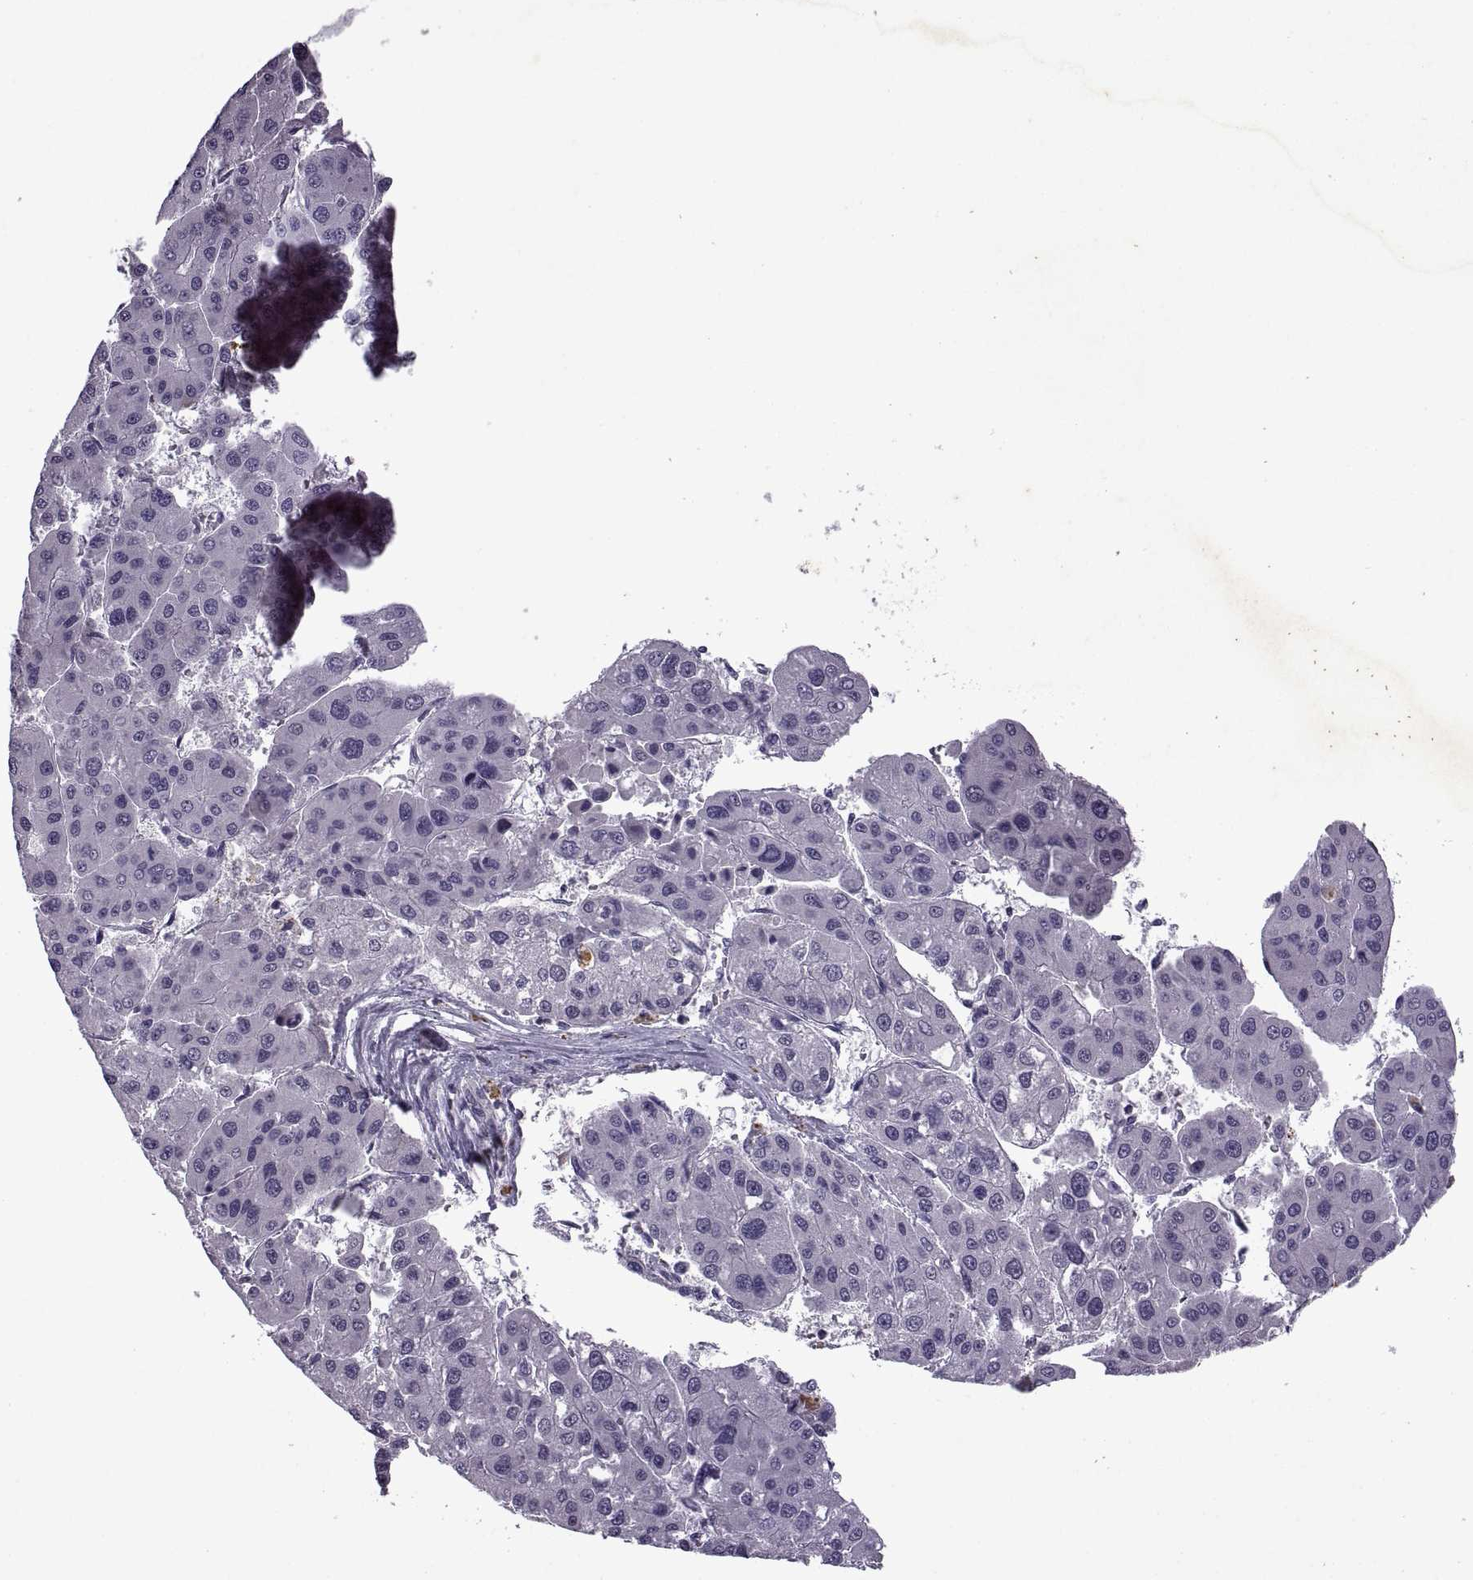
{"staining": {"intensity": "negative", "quantity": "none", "location": "none"}, "tissue": "liver cancer", "cell_type": "Tumor cells", "image_type": "cancer", "snomed": [{"axis": "morphology", "description": "Carcinoma, Hepatocellular, NOS"}, {"axis": "topography", "description": "Liver"}], "caption": "Liver hepatocellular carcinoma was stained to show a protein in brown. There is no significant staining in tumor cells.", "gene": "SINHCAF", "patient": {"sex": "male", "age": 73}}